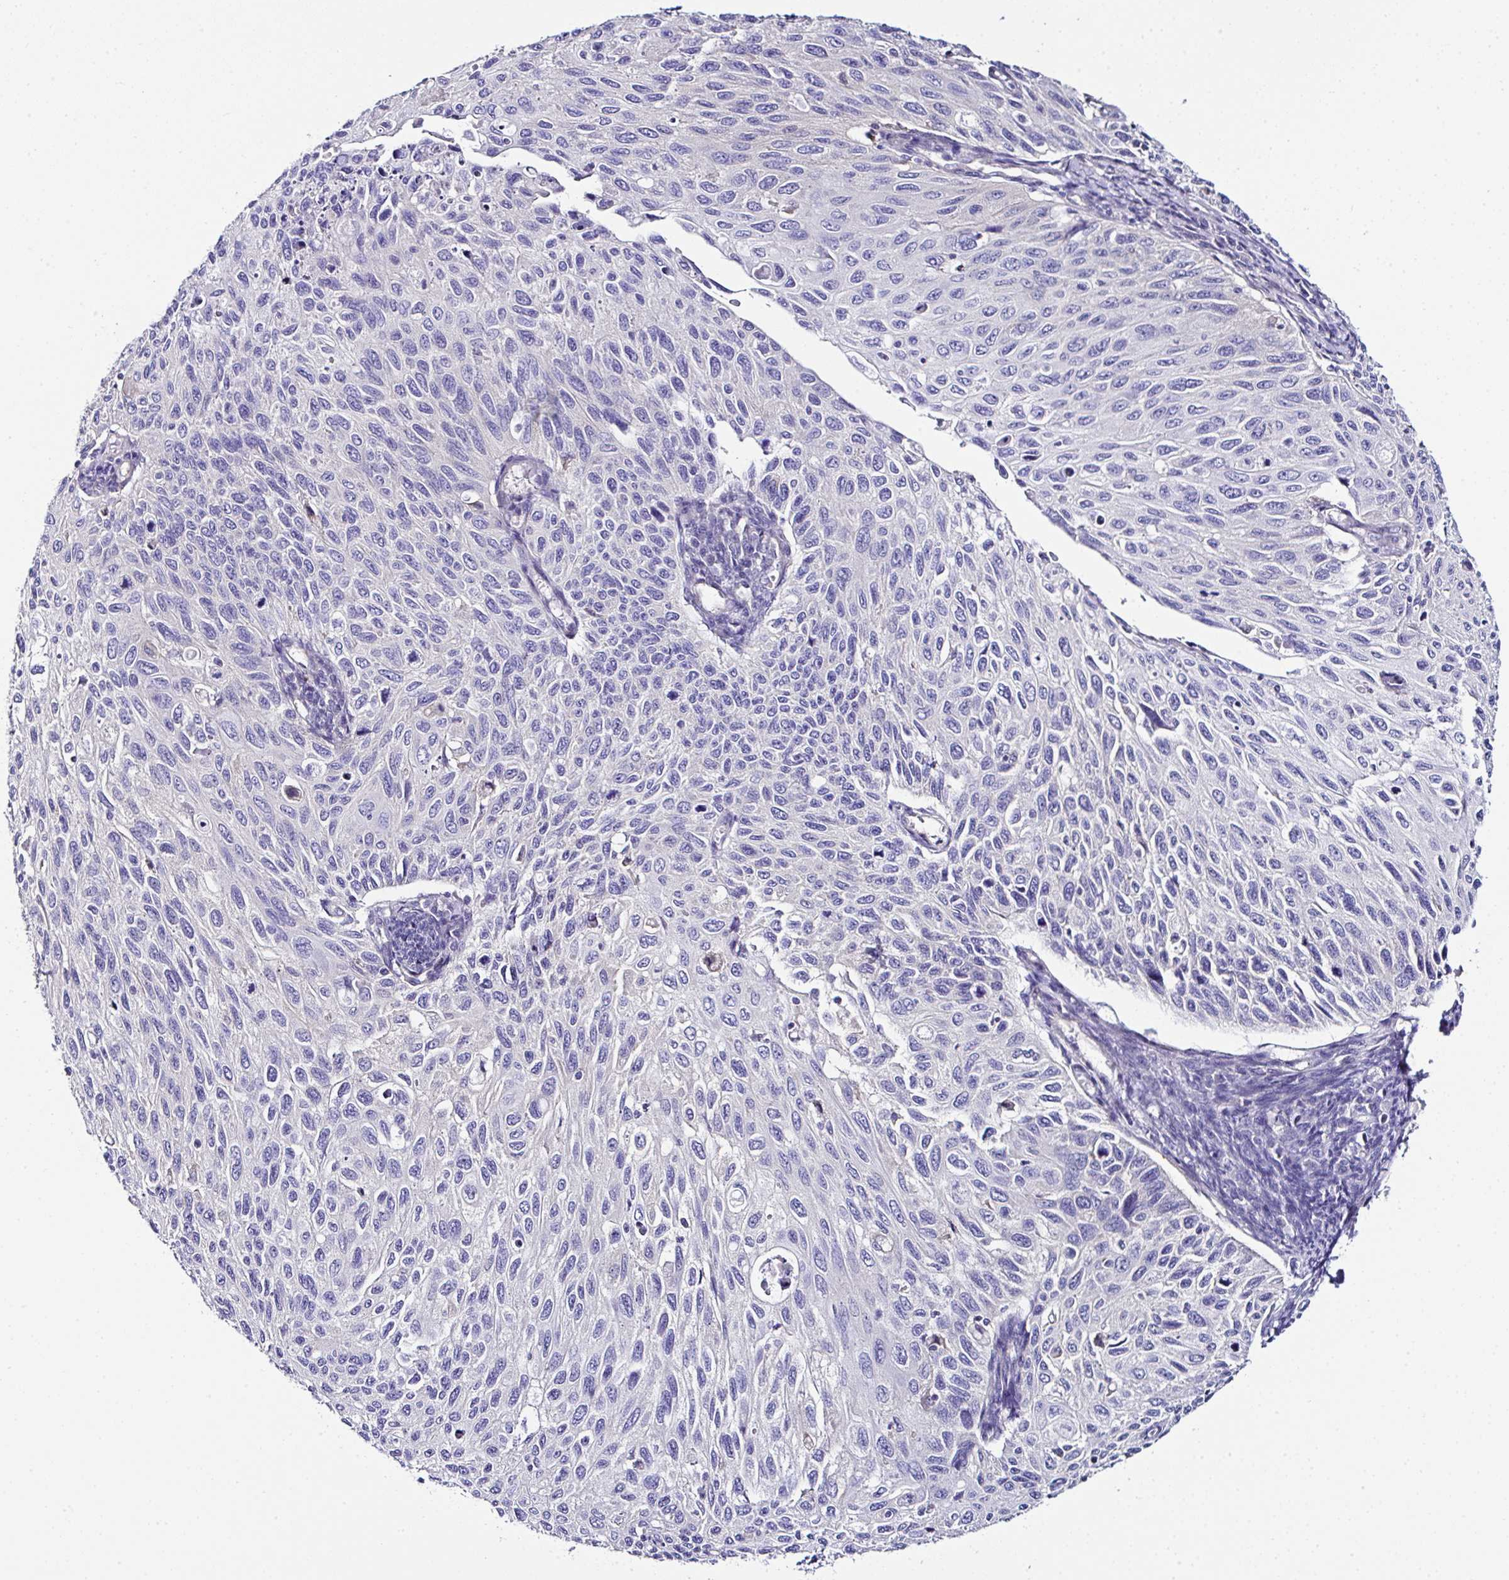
{"staining": {"intensity": "negative", "quantity": "none", "location": "none"}, "tissue": "cervical cancer", "cell_type": "Tumor cells", "image_type": "cancer", "snomed": [{"axis": "morphology", "description": "Squamous cell carcinoma, NOS"}, {"axis": "topography", "description": "Cervix"}], "caption": "Tumor cells are negative for brown protein staining in cervical cancer (squamous cell carcinoma).", "gene": "OR4P4", "patient": {"sex": "female", "age": 70}}